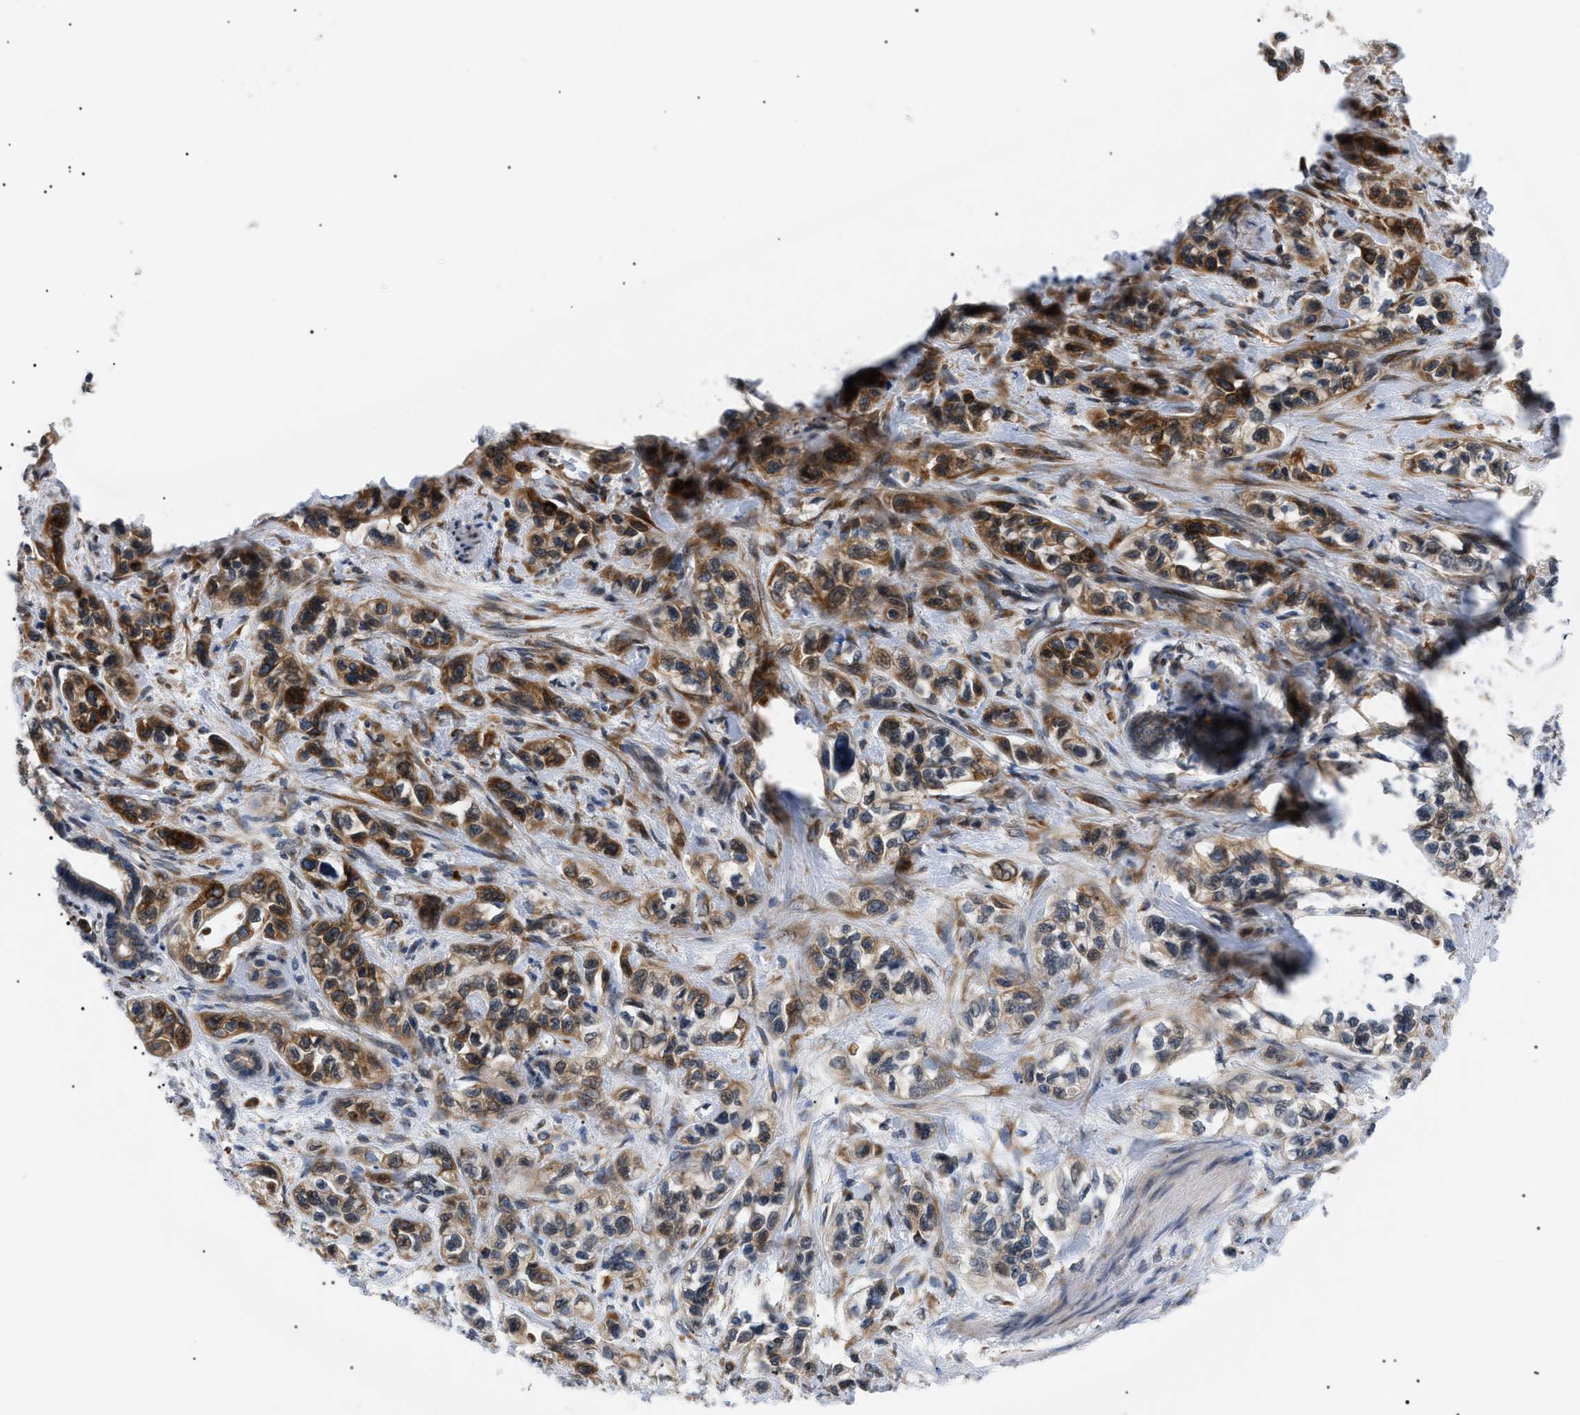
{"staining": {"intensity": "moderate", "quantity": "25%-75%", "location": "cytoplasmic/membranous"}, "tissue": "pancreatic cancer", "cell_type": "Tumor cells", "image_type": "cancer", "snomed": [{"axis": "morphology", "description": "Adenocarcinoma, NOS"}, {"axis": "topography", "description": "Pancreas"}], "caption": "This image displays adenocarcinoma (pancreatic) stained with IHC to label a protein in brown. The cytoplasmic/membranous of tumor cells show moderate positivity for the protein. Nuclei are counter-stained blue.", "gene": "DERL1", "patient": {"sex": "male", "age": 74}}